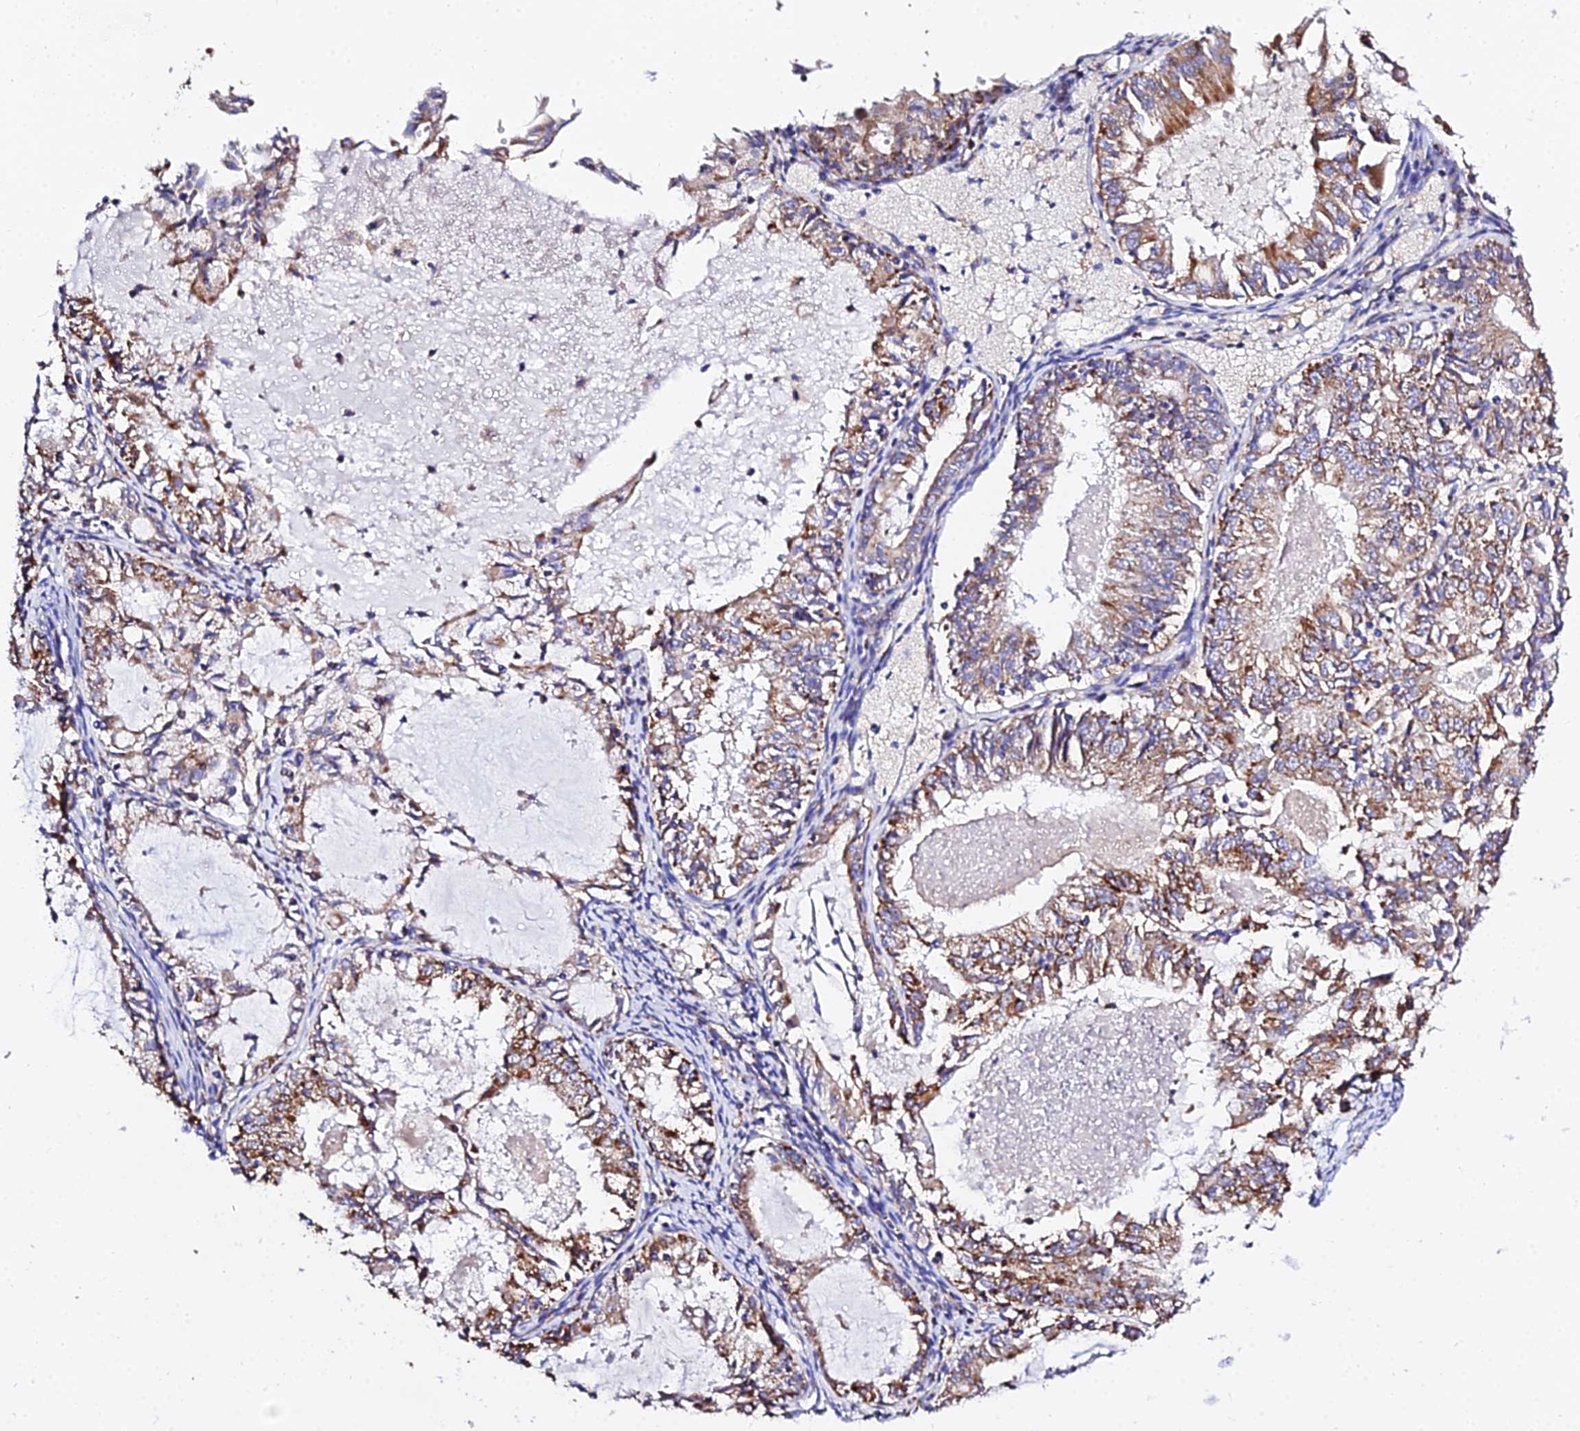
{"staining": {"intensity": "moderate", "quantity": ">75%", "location": "cytoplasmic/membranous"}, "tissue": "endometrial cancer", "cell_type": "Tumor cells", "image_type": "cancer", "snomed": [{"axis": "morphology", "description": "Adenocarcinoma, NOS"}, {"axis": "topography", "description": "Endometrium"}], "caption": "A photomicrograph of endometrial adenocarcinoma stained for a protein demonstrates moderate cytoplasmic/membranous brown staining in tumor cells.", "gene": "ZNF573", "patient": {"sex": "female", "age": 57}}